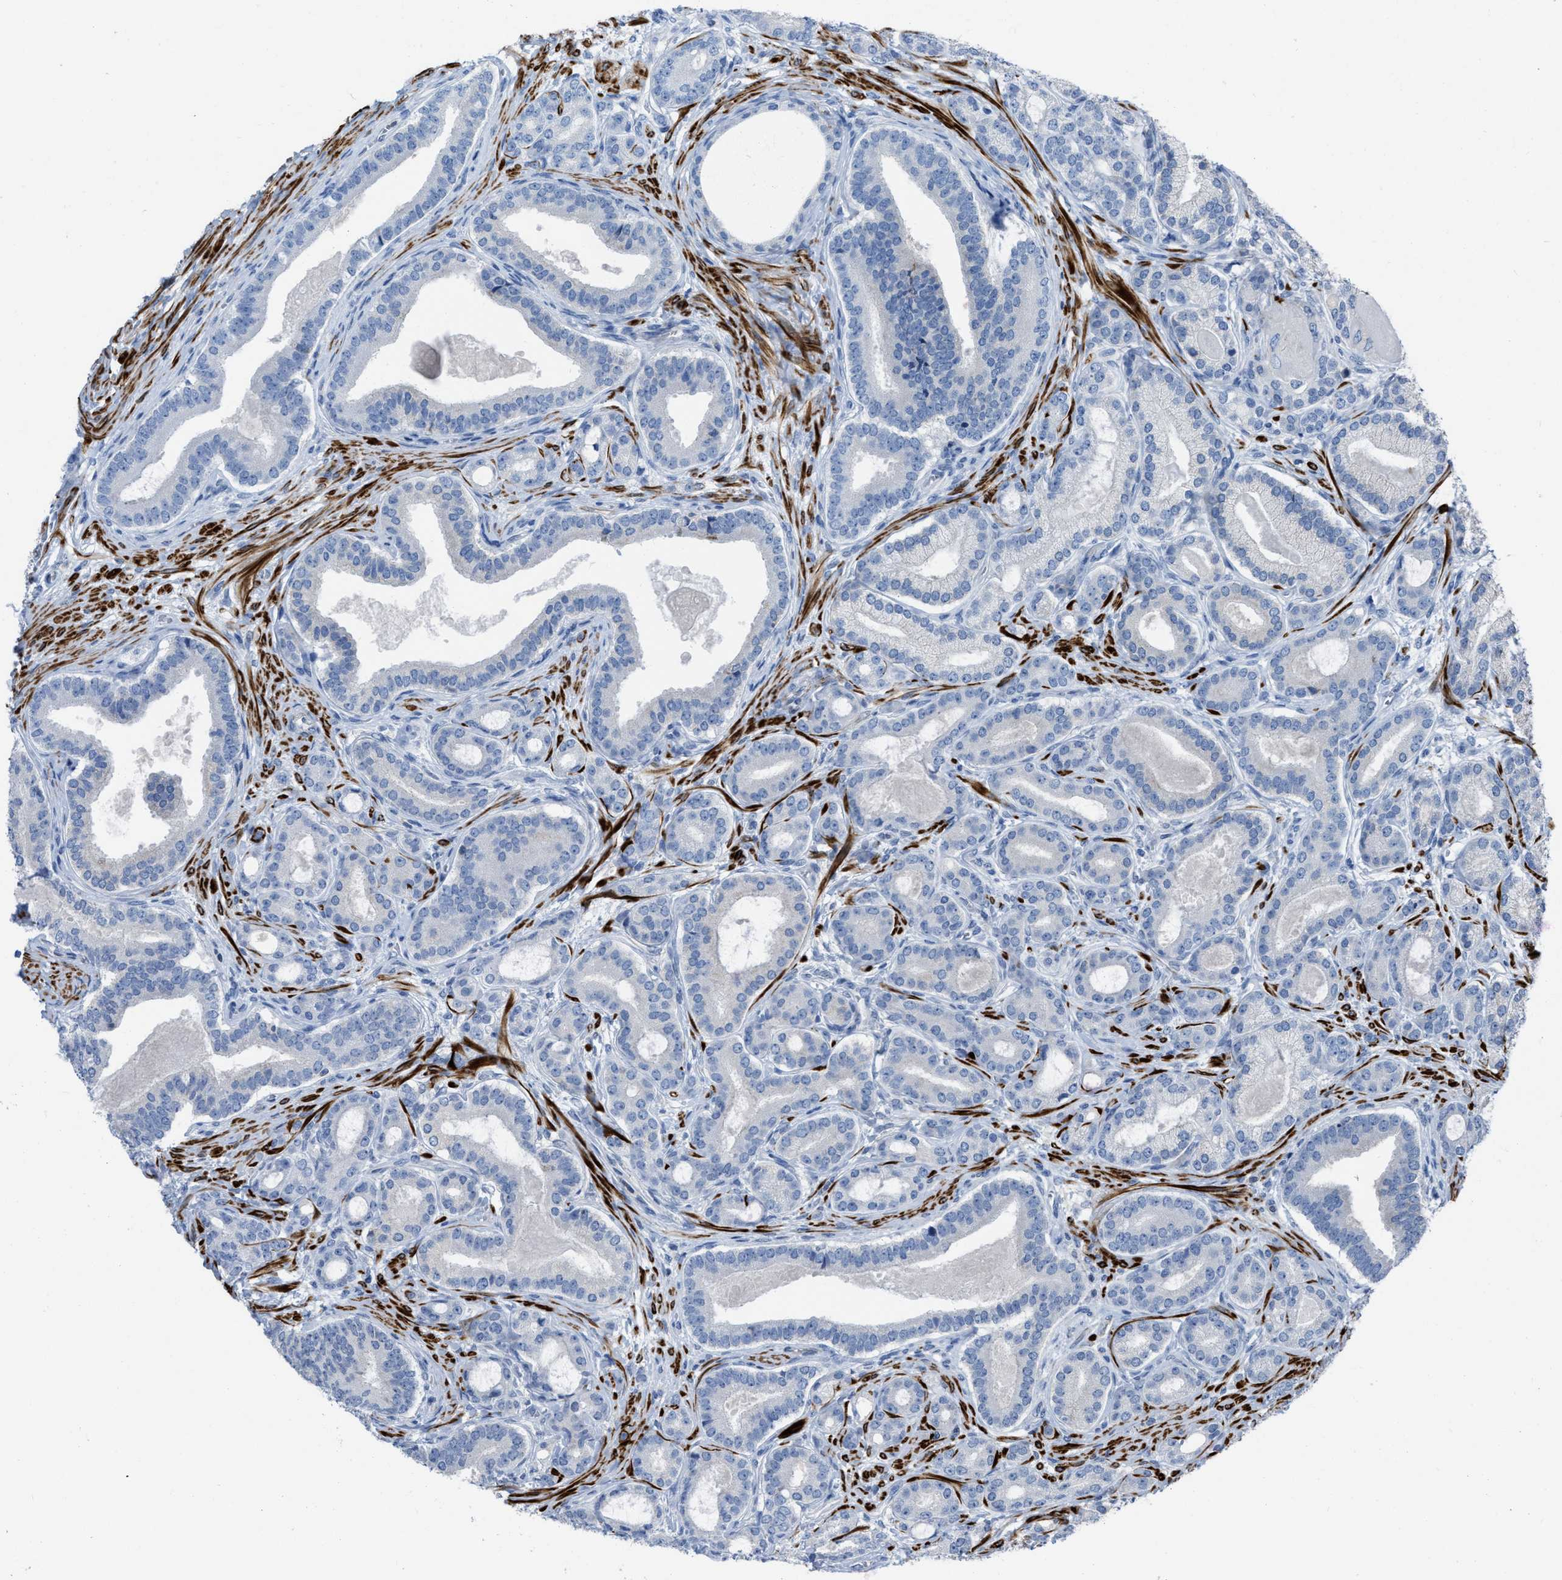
{"staining": {"intensity": "negative", "quantity": "none", "location": "none"}, "tissue": "prostate cancer", "cell_type": "Tumor cells", "image_type": "cancer", "snomed": [{"axis": "morphology", "description": "Adenocarcinoma, High grade"}, {"axis": "topography", "description": "Prostate"}], "caption": "An image of human prostate cancer (high-grade adenocarcinoma) is negative for staining in tumor cells.", "gene": "PRMT2", "patient": {"sex": "male", "age": 60}}